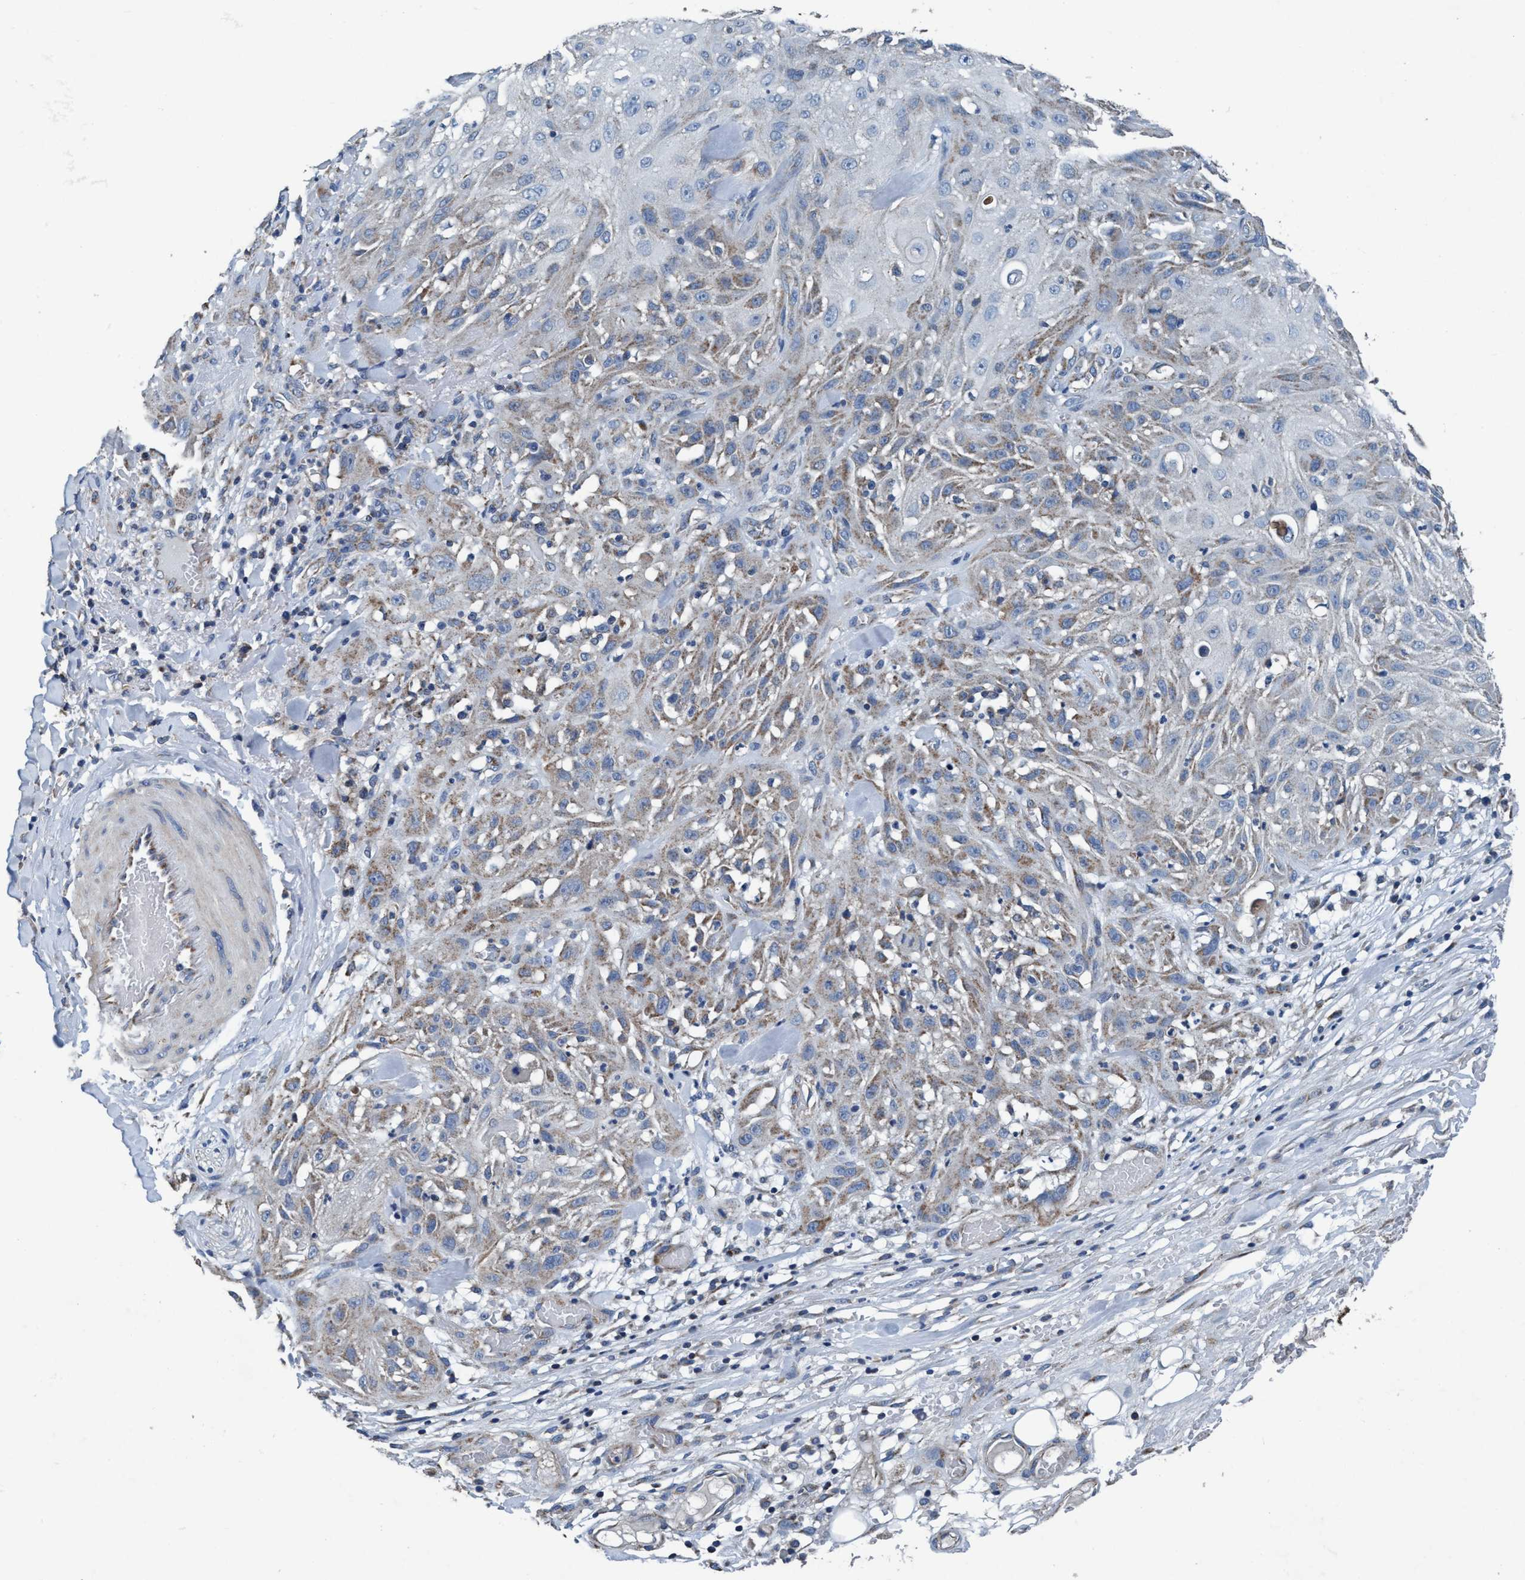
{"staining": {"intensity": "weak", "quantity": "25%-75%", "location": "cytoplasmic/membranous"}, "tissue": "skin cancer", "cell_type": "Tumor cells", "image_type": "cancer", "snomed": [{"axis": "morphology", "description": "Squamous cell carcinoma, NOS"}, {"axis": "topography", "description": "Skin"}], "caption": "Protein staining of squamous cell carcinoma (skin) tissue demonstrates weak cytoplasmic/membranous positivity in approximately 25%-75% of tumor cells. The protein of interest is stained brown, and the nuclei are stained in blue (DAB (3,3'-diaminobenzidine) IHC with brightfield microscopy, high magnification).", "gene": "ANKFN1", "patient": {"sex": "male", "age": 75}}